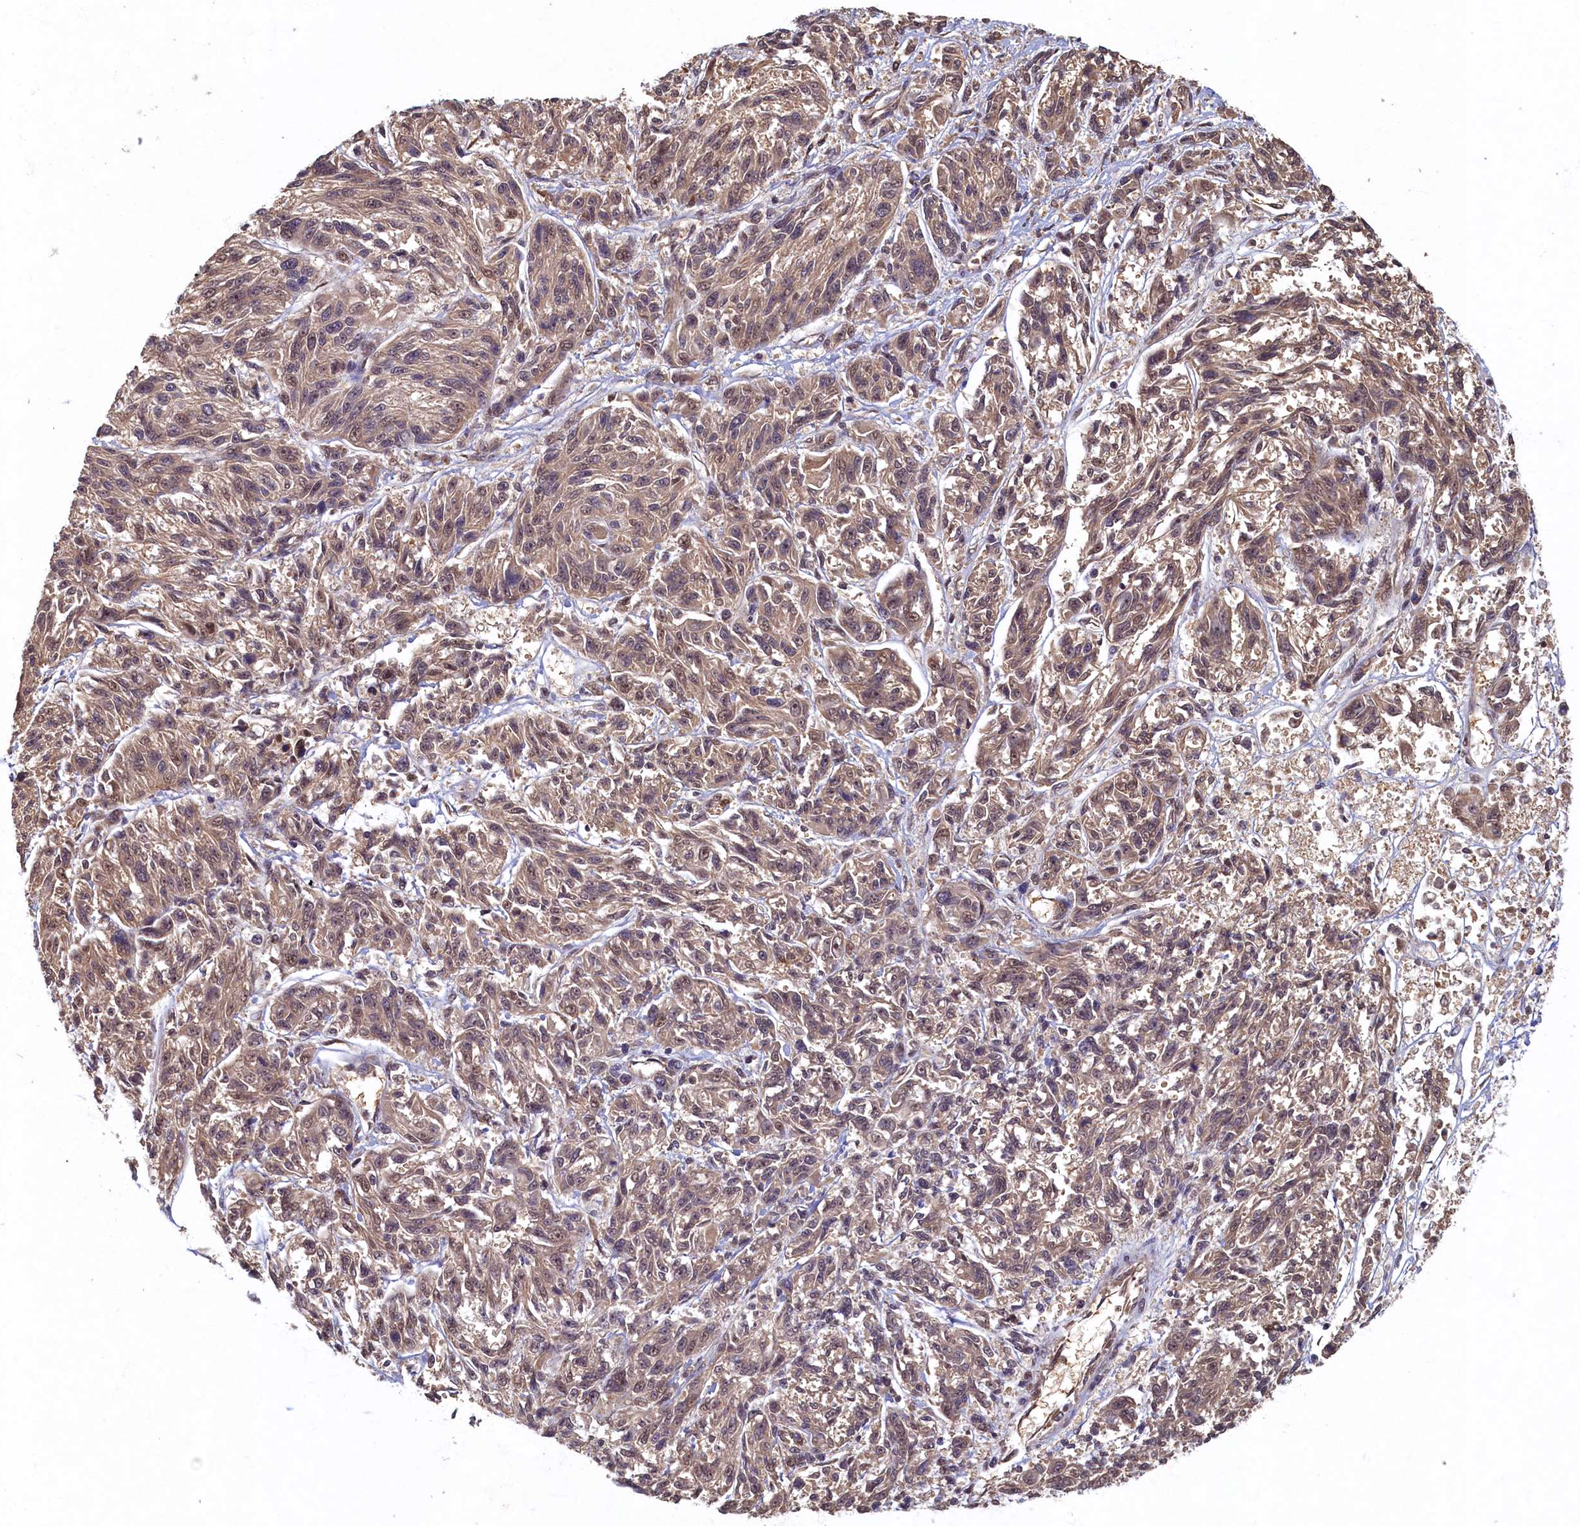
{"staining": {"intensity": "weak", "quantity": "25%-75%", "location": "cytoplasmic/membranous"}, "tissue": "melanoma", "cell_type": "Tumor cells", "image_type": "cancer", "snomed": [{"axis": "morphology", "description": "Malignant melanoma, NOS"}, {"axis": "topography", "description": "Skin"}], "caption": "A brown stain labels weak cytoplasmic/membranous staining of a protein in malignant melanoma tumor cells.", "gene": "LCMT2", "patient": {"sex": "male", "age": 53}}